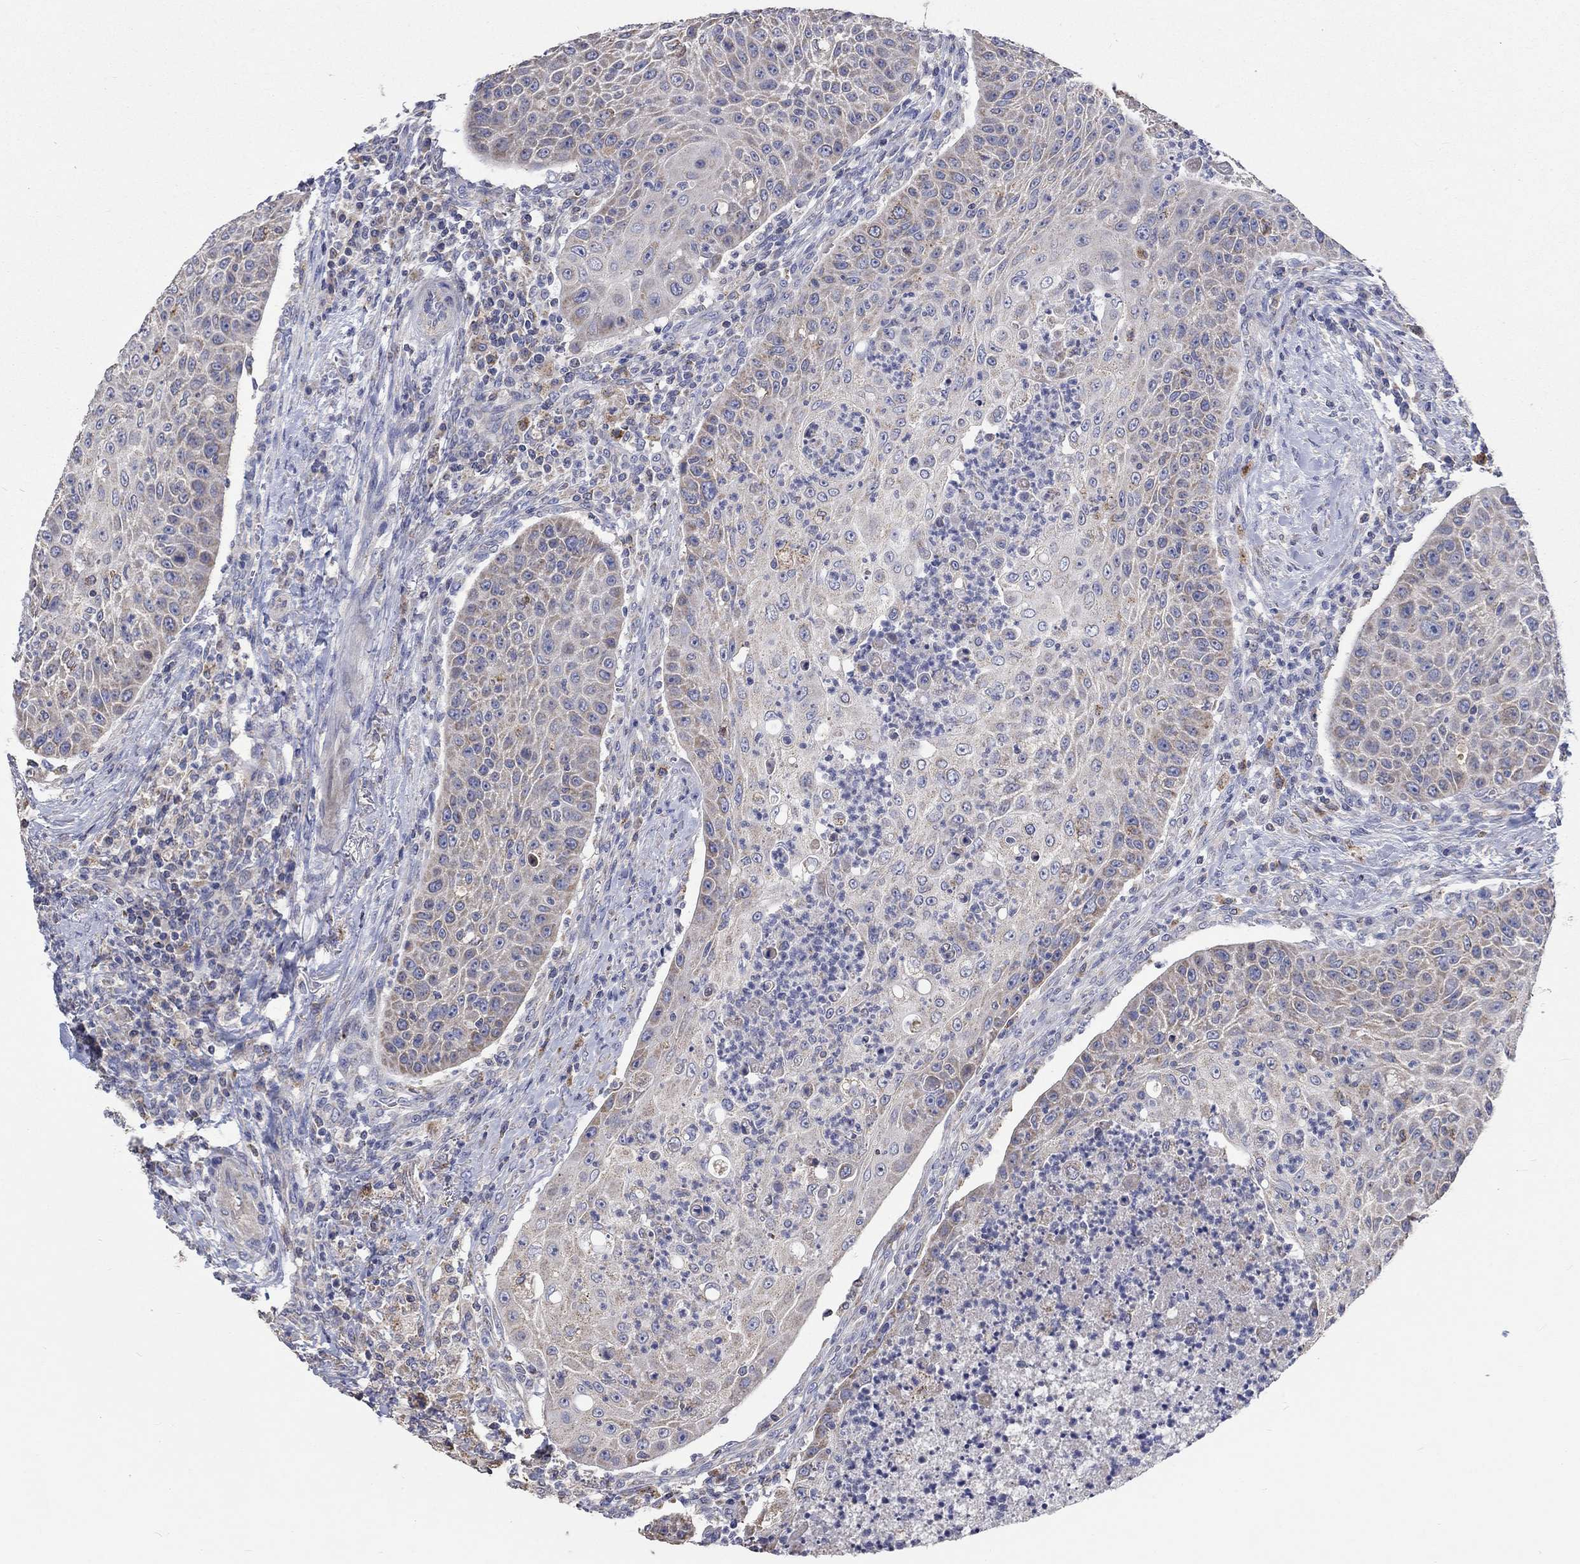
{"staining": {"intensity": "weak", "quantity": "25%-75%", "location": "cytoplasmic/membranous"}, "tissue": "head and neck cancer", "cell_type": "Tumor cells", "image_type": "cancer", "snomed": [{"axis": "morphology", "description": "Squamous cell carcinoma, NOS"}, {"axis": "topography", "description": "Head-Neck"}], "caption": "Immunohistochemistry (IHC) micrograph of head and neck cancer (squamous cell carcinoma) stained for a protein (brown), which displays low levels of weak cytoplasmic/membranous expression in approximately 25%-75% of tumor cells.", "gene": "UGT8", "patient": {"sex": "male", "age": 69}}